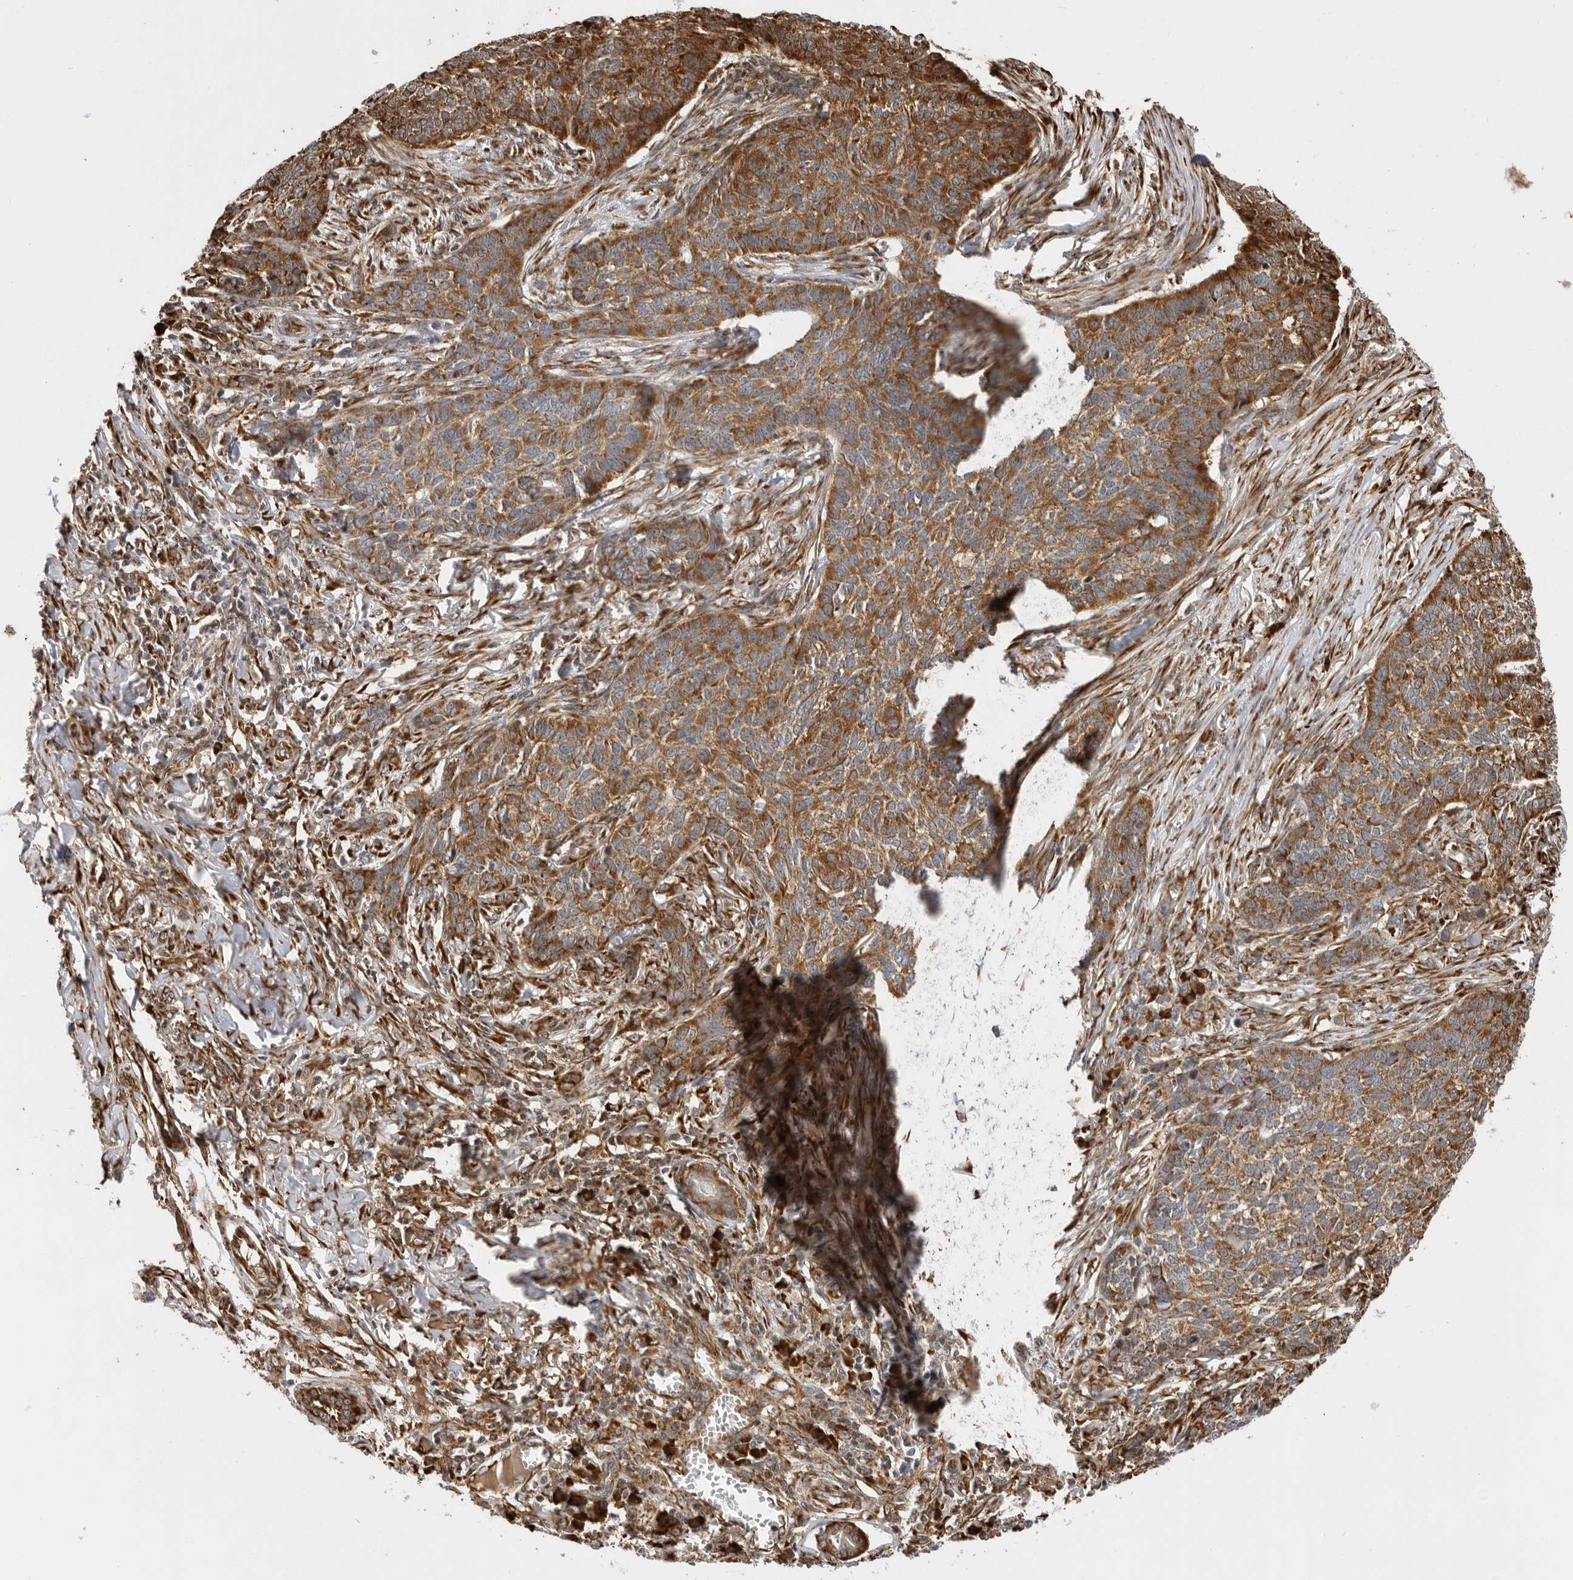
{"staining": {"intensity": "moderate", "quantity": ">75%", "location": "cytoplasmic/membranous"}, "tissue": "skin cancer", "cell_type": "Tumor cells", "image_type": "cancer", "snomed": [{"axis": "morphology", "description": "Basal cell carcinoma"}, {"axis": "topography", "description": "Skin"}], "caption": "Immunohistochemical staining of skin cancer demonstrates medium levels of moderate cytoplasmic/membranous staining in about >75% of tumor cells.", "gene": "FZD3", "patient": {"sex": "male", "age": 85}}